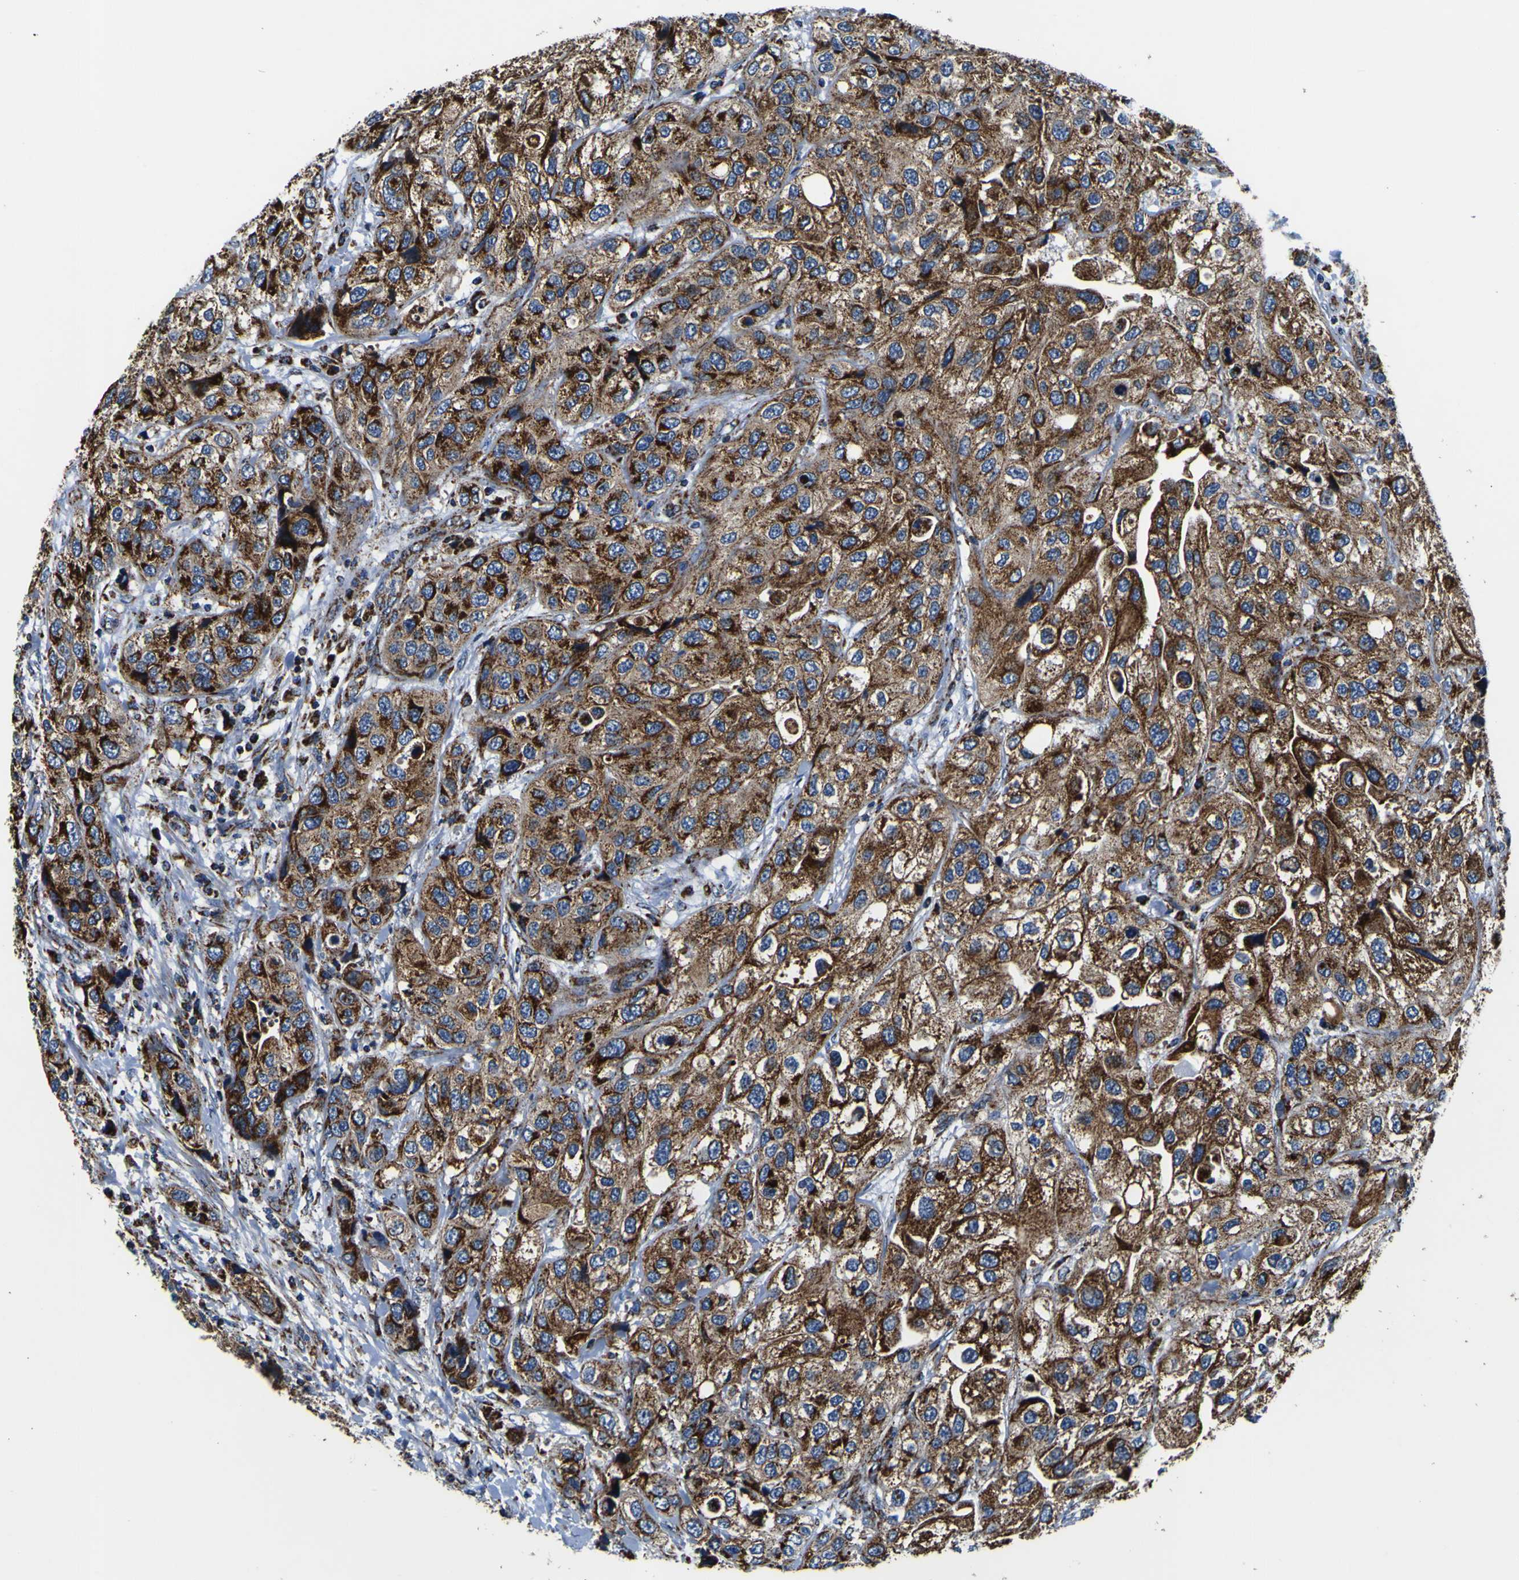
{"staining": {"intensity": "strong", "quantity": ">75%", "location": "cytoplasmic/membranous"}, "tissue": "urothelial cancer", "cell_type": "Tumor cells", "image_type": "cancer", "snomed": [{"axis": "morphology", "description": "Urothelial carcinoma, High grade"}, {"axis": "topography", "description": "Urinary bladder"}], "caption": "The micrograph reveals immunohistochemical staining of urothelial carcinoma (high-grade). There is strong cytoplasmic/membranous staining is present in approximately >75% of tumor cells. (DAB = brown stain, brightfield microscopy at high magnification).", "gene": "PTRH2", "patient": {"sex": "female", "age": 64}}